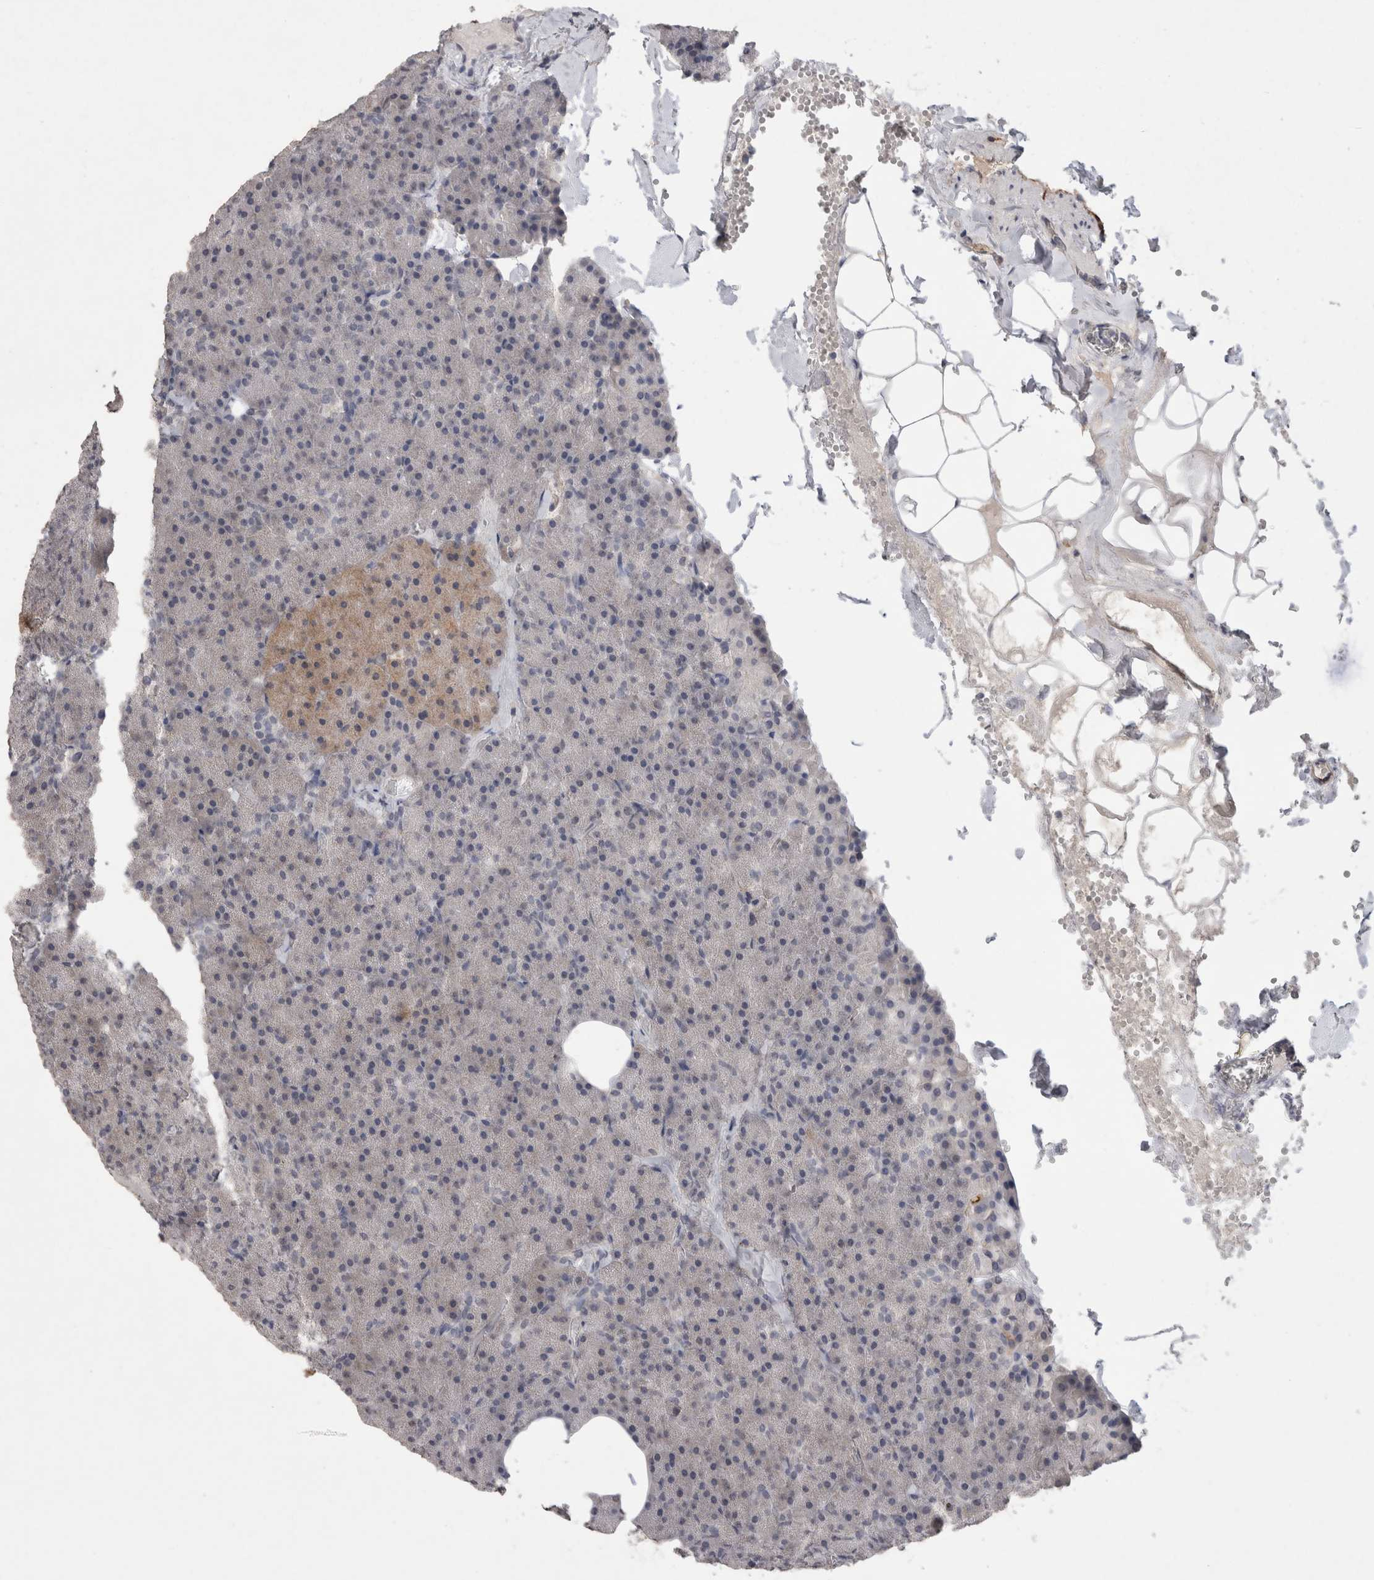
{"staining": {"intensity": "negative", "quantity": "none", "location": "none"}, "tissue": "pancreas", "cell_type": "Exocrine glandular cells", "image_type": "normal", "snomed": [{"axis": "morphology", "description": "Normal tissue, NOS"}, {"axis": "morphology", "description": "Carcinoid, malignant, NOS"}, {"axis": "topography", "description": "Pancreas"}], "caption": "DAB immunohistochemical staining of unremarkable pancreas exhibits no significant staining in exocrine glandular cells. The staining is performed using DAB brown chromogen with nuclei counter-stained in using hematoxylin.", "gene": "CDH13", "patient": {"sex": "female", "age": 35}}